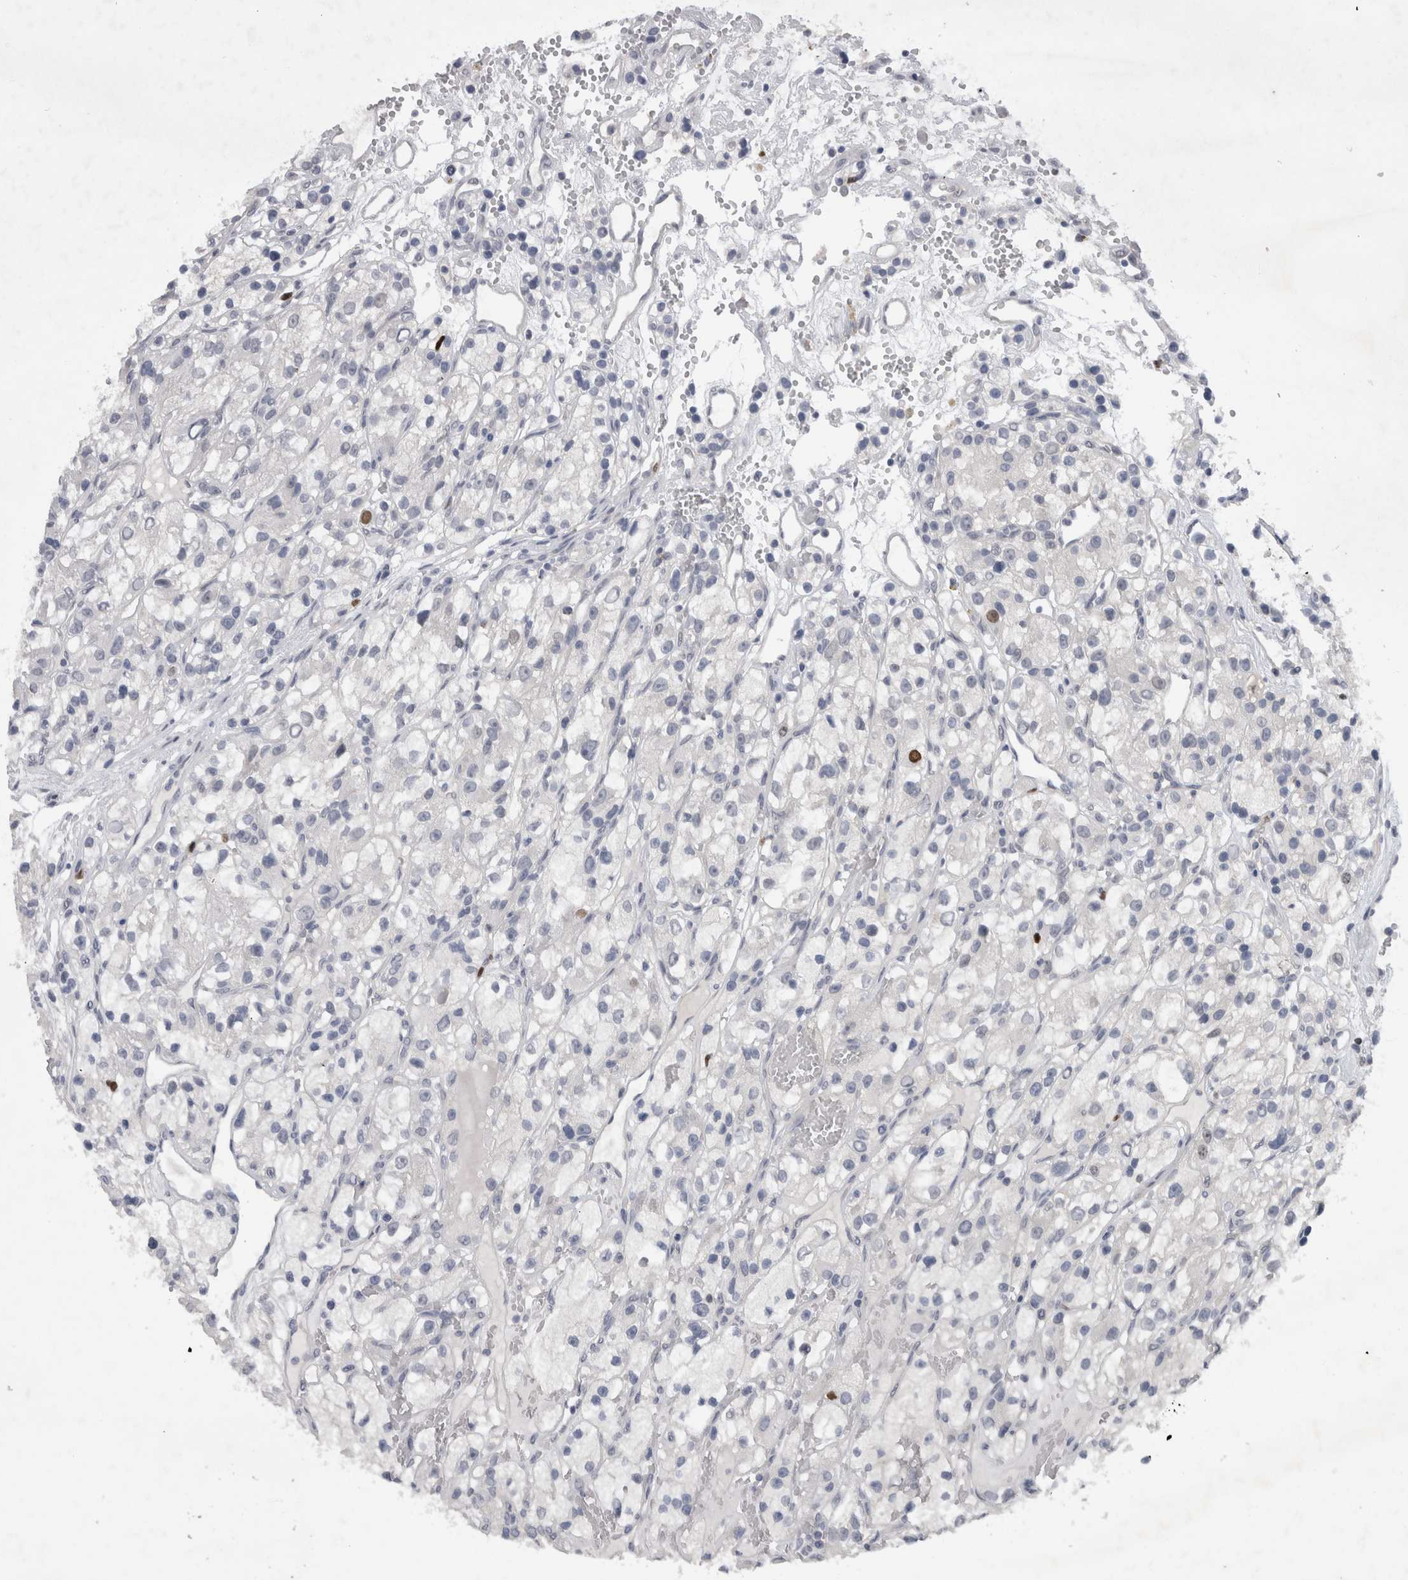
{"staining": {"intensity": "negative", "quantity": "none", "location": "none"}, "tissue": "renal cancer", "cell_type": "Tumor cells", "image_type": "cancer", "snomed": [{"axis": "morphology", "description": "Adenocarcinoma, NOS"}, {"axis": "topography", "description": "Kidney"}], "caption": "A histopathology image of renal cancer stained for a protein displays no brown staining in tumor cells.", "gene": "KIF18B", "patient": {"sex": "female", "age": 57}}